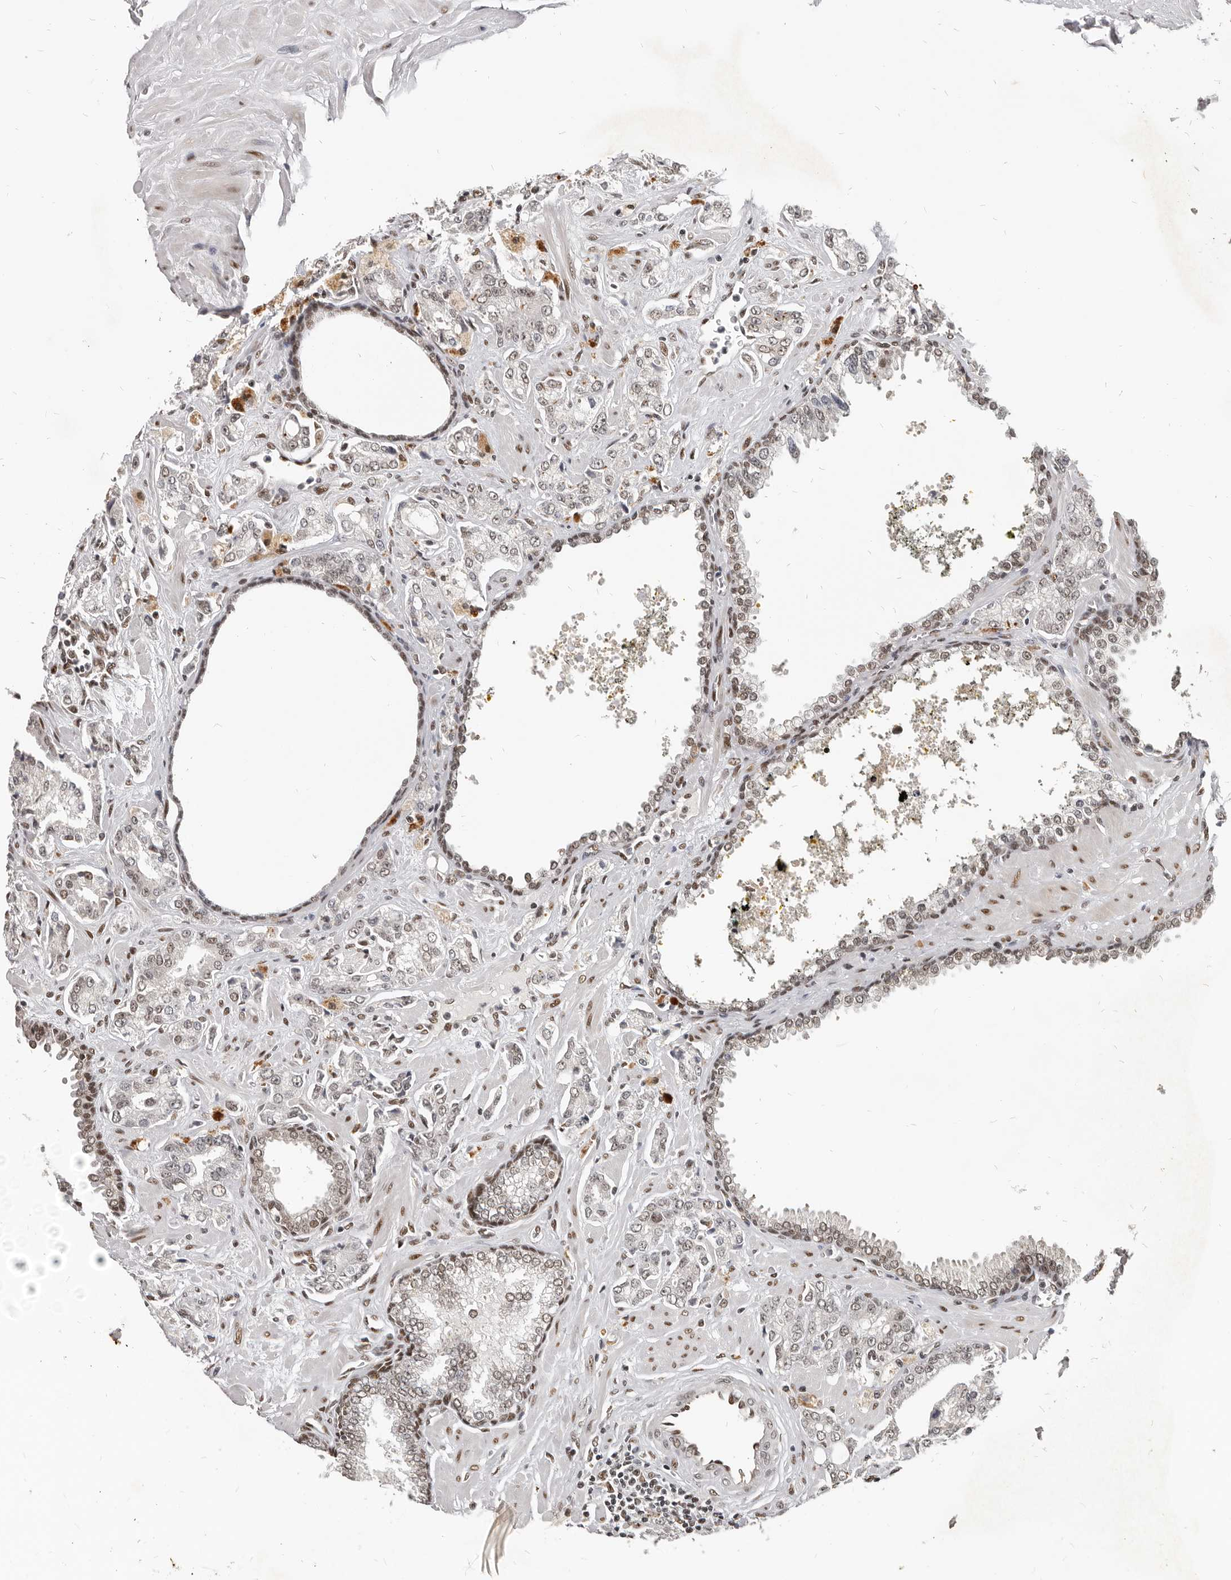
{"staining": {"intensity": "weak", "quantity": "<25%", "location": "nuclear"}, "tissue": "prostate cancer", "cell_type": "Tumor cells", "image_type": "cancer", "snomed": [{"axis": "morphology", "description": "Adenocarcinoma, High grade"}, {"axis": "topography", "description": "Prostate"}], "caption": "Photomicrograph shows no protein expression in tumor cells of prostate adenocarcinoma (high-grade) tissue.", "gene": "ATF5", "patient": {"sex": "male", "age": 67}}